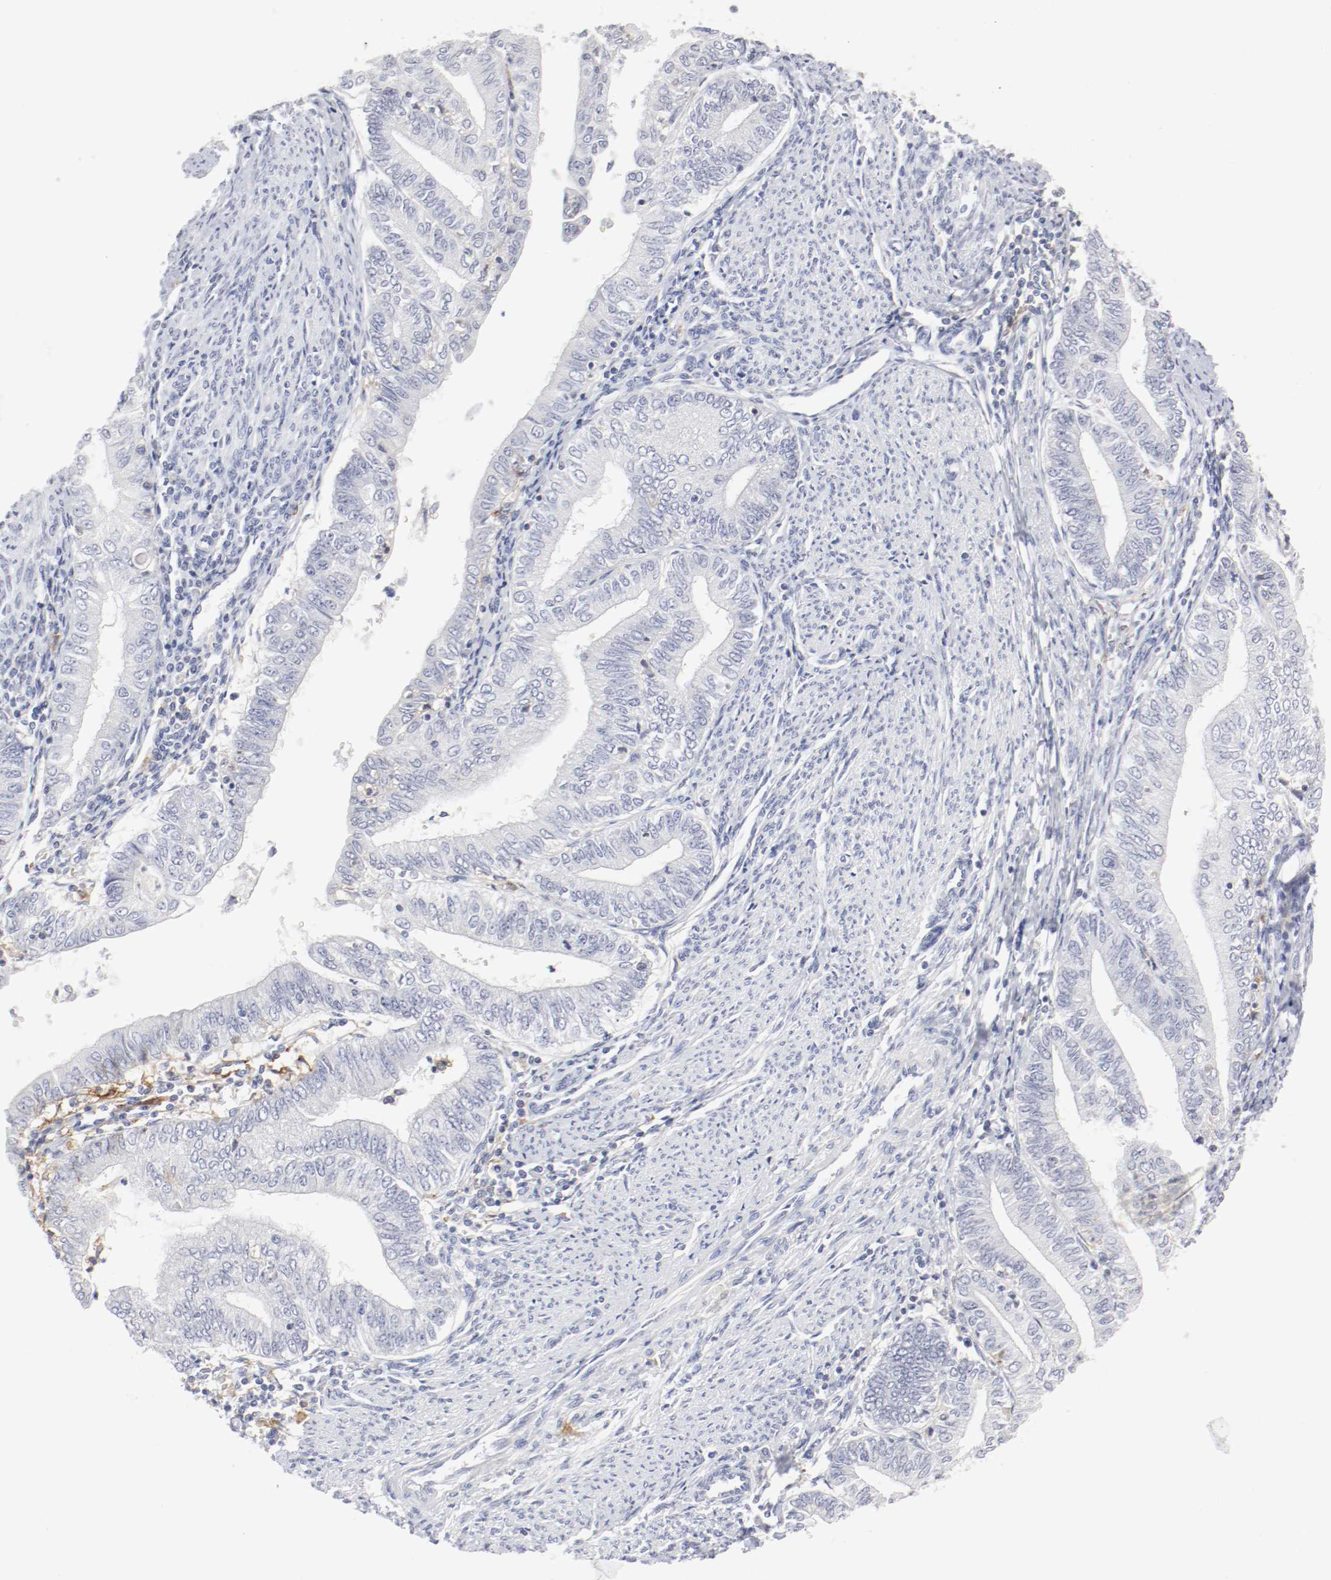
{"staining": {"intensity": "negative", "quantity": "none", "location": "none"}, "tissue": "endometrial cancer", "cell_type": "Tumor cells", "image_type": "cancer", "snomed": [{"axis": "morphology", "description": "Adenocarcinoma, NOS"}, {"axis": "topography", "description": "Endometrium"}], "caption": "Immunohistochemical staining of adenocarcinoma (endometrial) reveals no significant expression in tumor cells. (Stains: DAB immunohistochemistry with hematoxylin counter stain, Microscopy: brightfield microscopy at high magnification).", "gene": "ITGAX", "patient": {"sex": "female", "age": 66}}